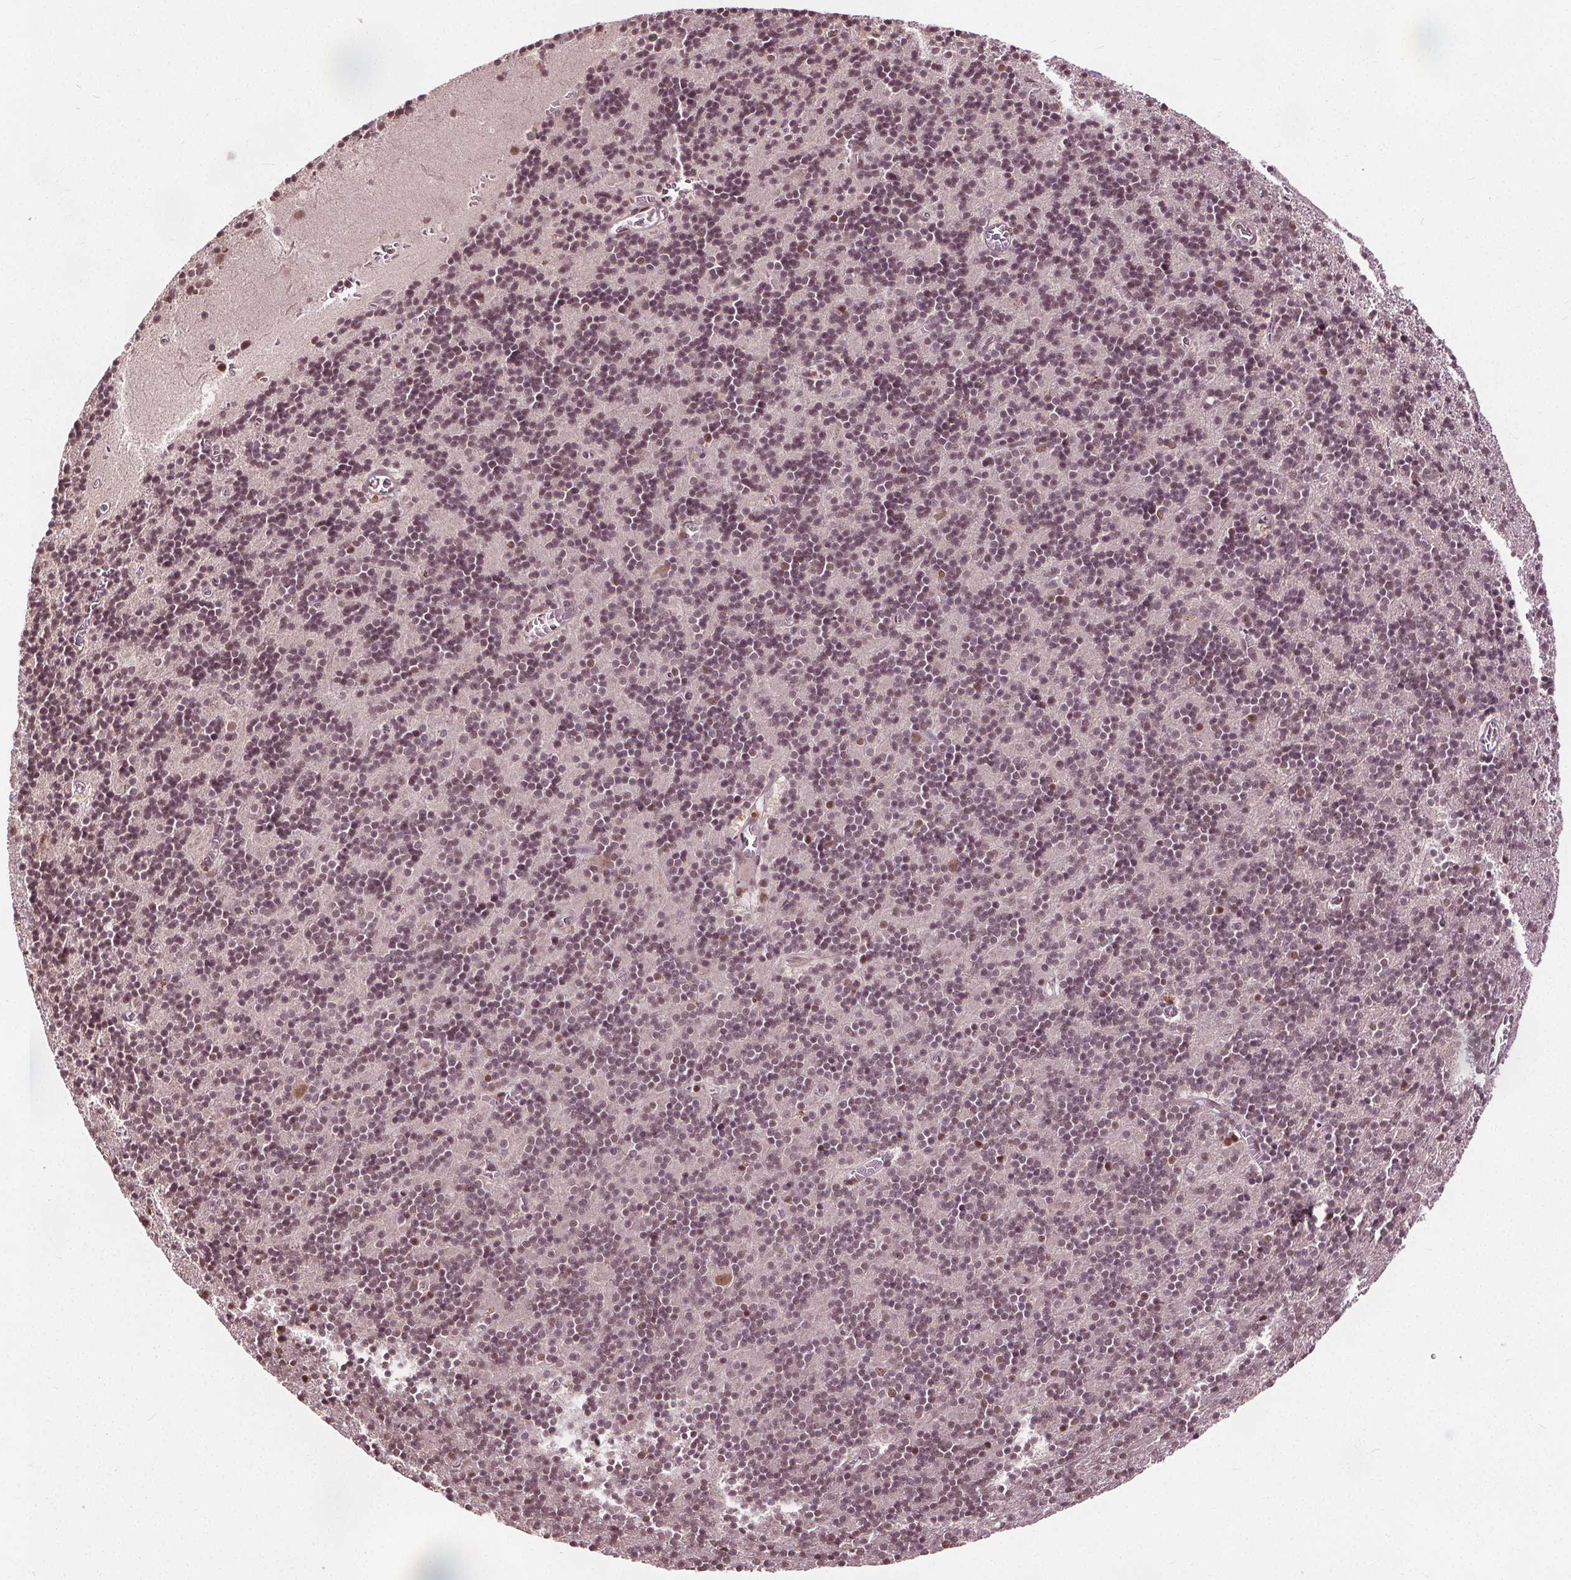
{"staining": {"intensity": "moderate", "quantity": ">75%", "location": "nuclear"}, "tissue": "cerebellum", "cell_type": "Cells in granular layer", "image_type": "normal", "snomed": [{"axis": "morphology", "description": "Normal tissue, NOS"}, {"axis": "topography", "description": "Cerebellum"}], "caption": "This is an image of IHC staining of benign cerebellum, which shows moderate expression in the nuclear of cells in granular layer.", "gene": "IWS1", "patient": {"sex": "male", "age": 70}}